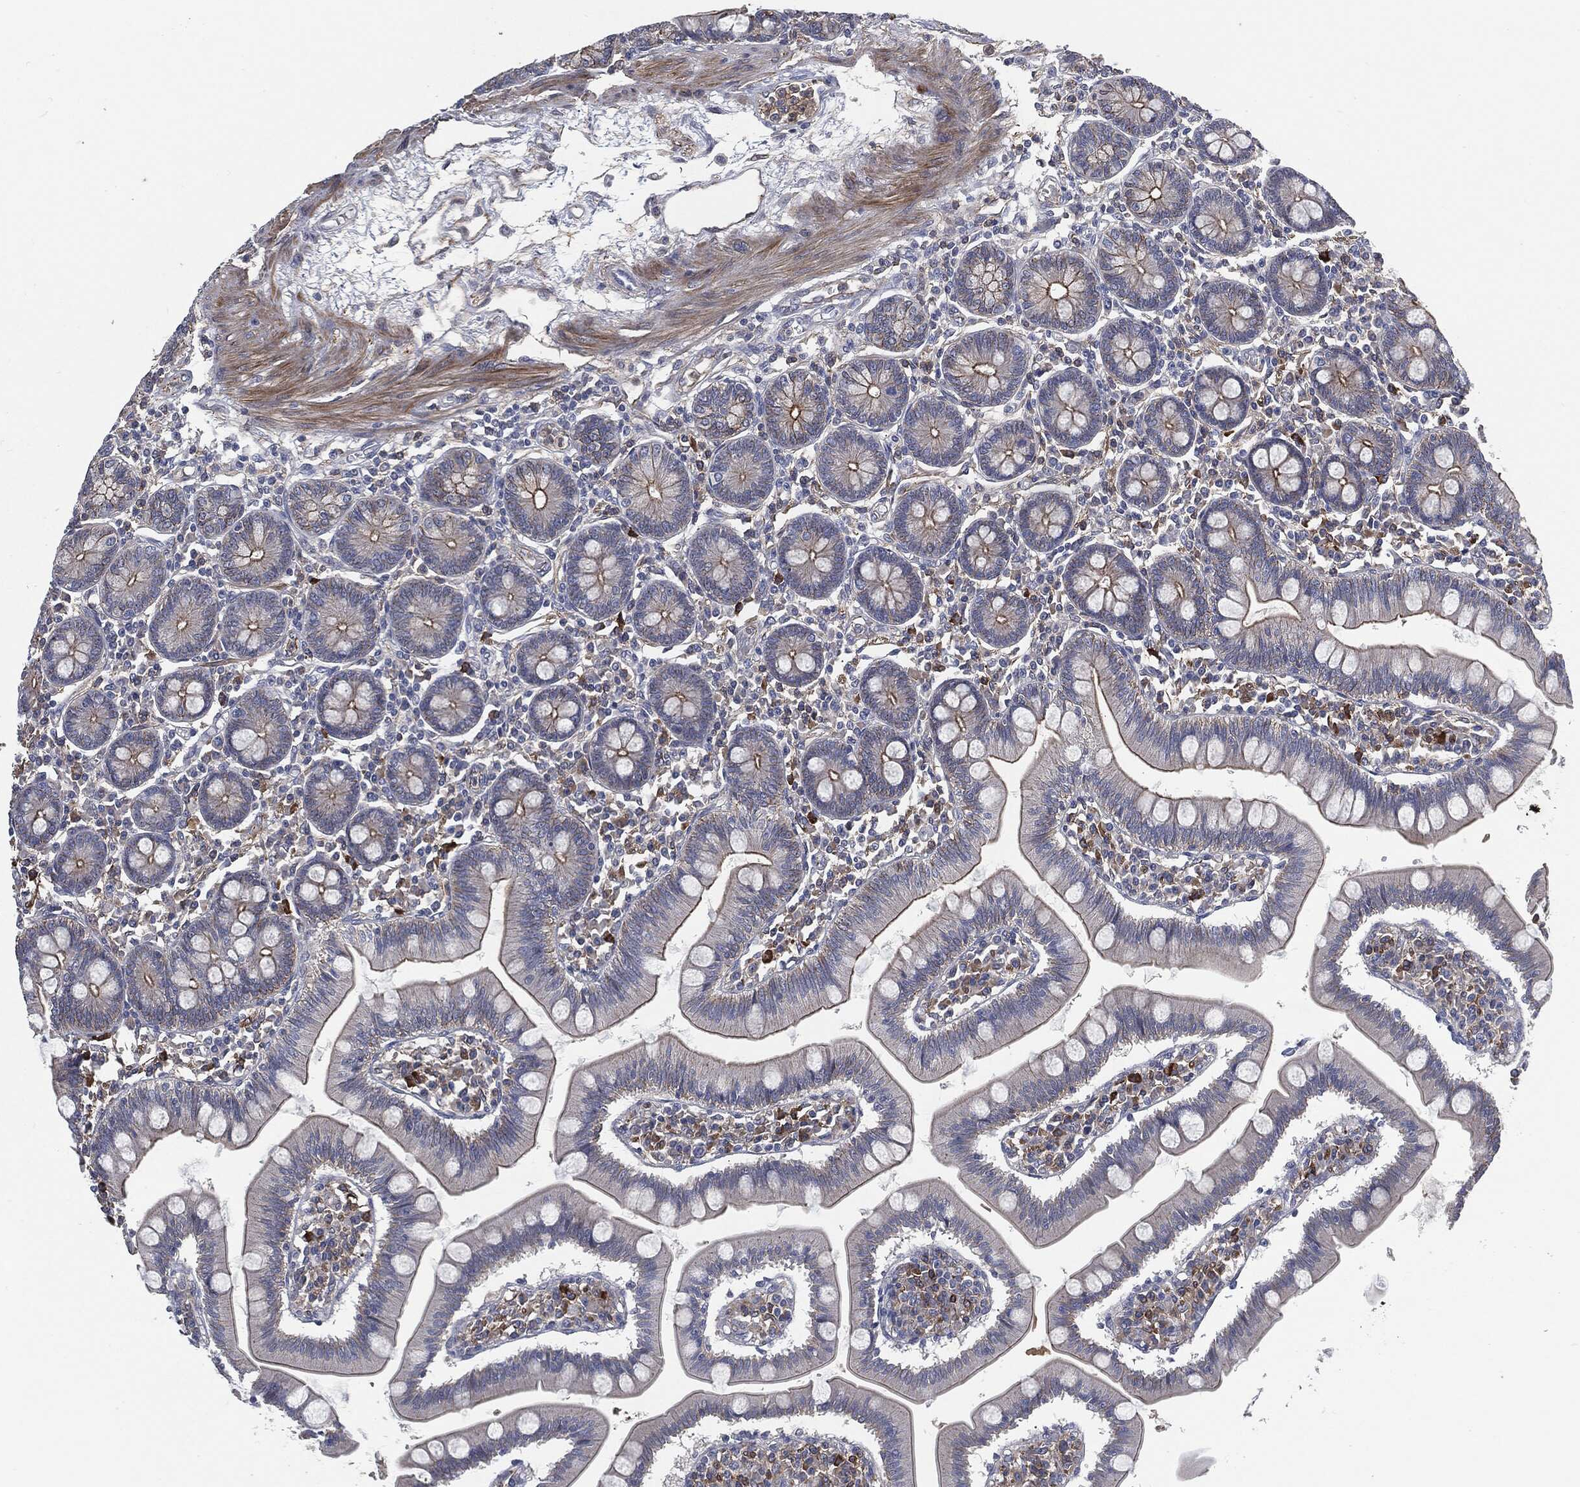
{"staining": {"intensity": "moderate", "quantity": "25%-75%", "location": "cytoplasmic/membranous"}, "tissue": "small intestine", "cell_type": "Glandular cells", "image_type": "normal", "snomed": [{"axis": "morphology", "description": "Normal tissue, NOS"}, {"axis": "topography", "description": "Small intestine"}], "caption": "The image demonstrates immunohistochemical staining of benign small intestine. There is moderate cytoplasmic/membranous positivity is appreciated in approximately 25%-75% of glandular cells. (DAB (3,3'-diaminobenzidine) IHC, brown staining for protein, blue staining for nuclei).", "gene": "SVIL", "patient": {"sex": "male", "age": 88}}